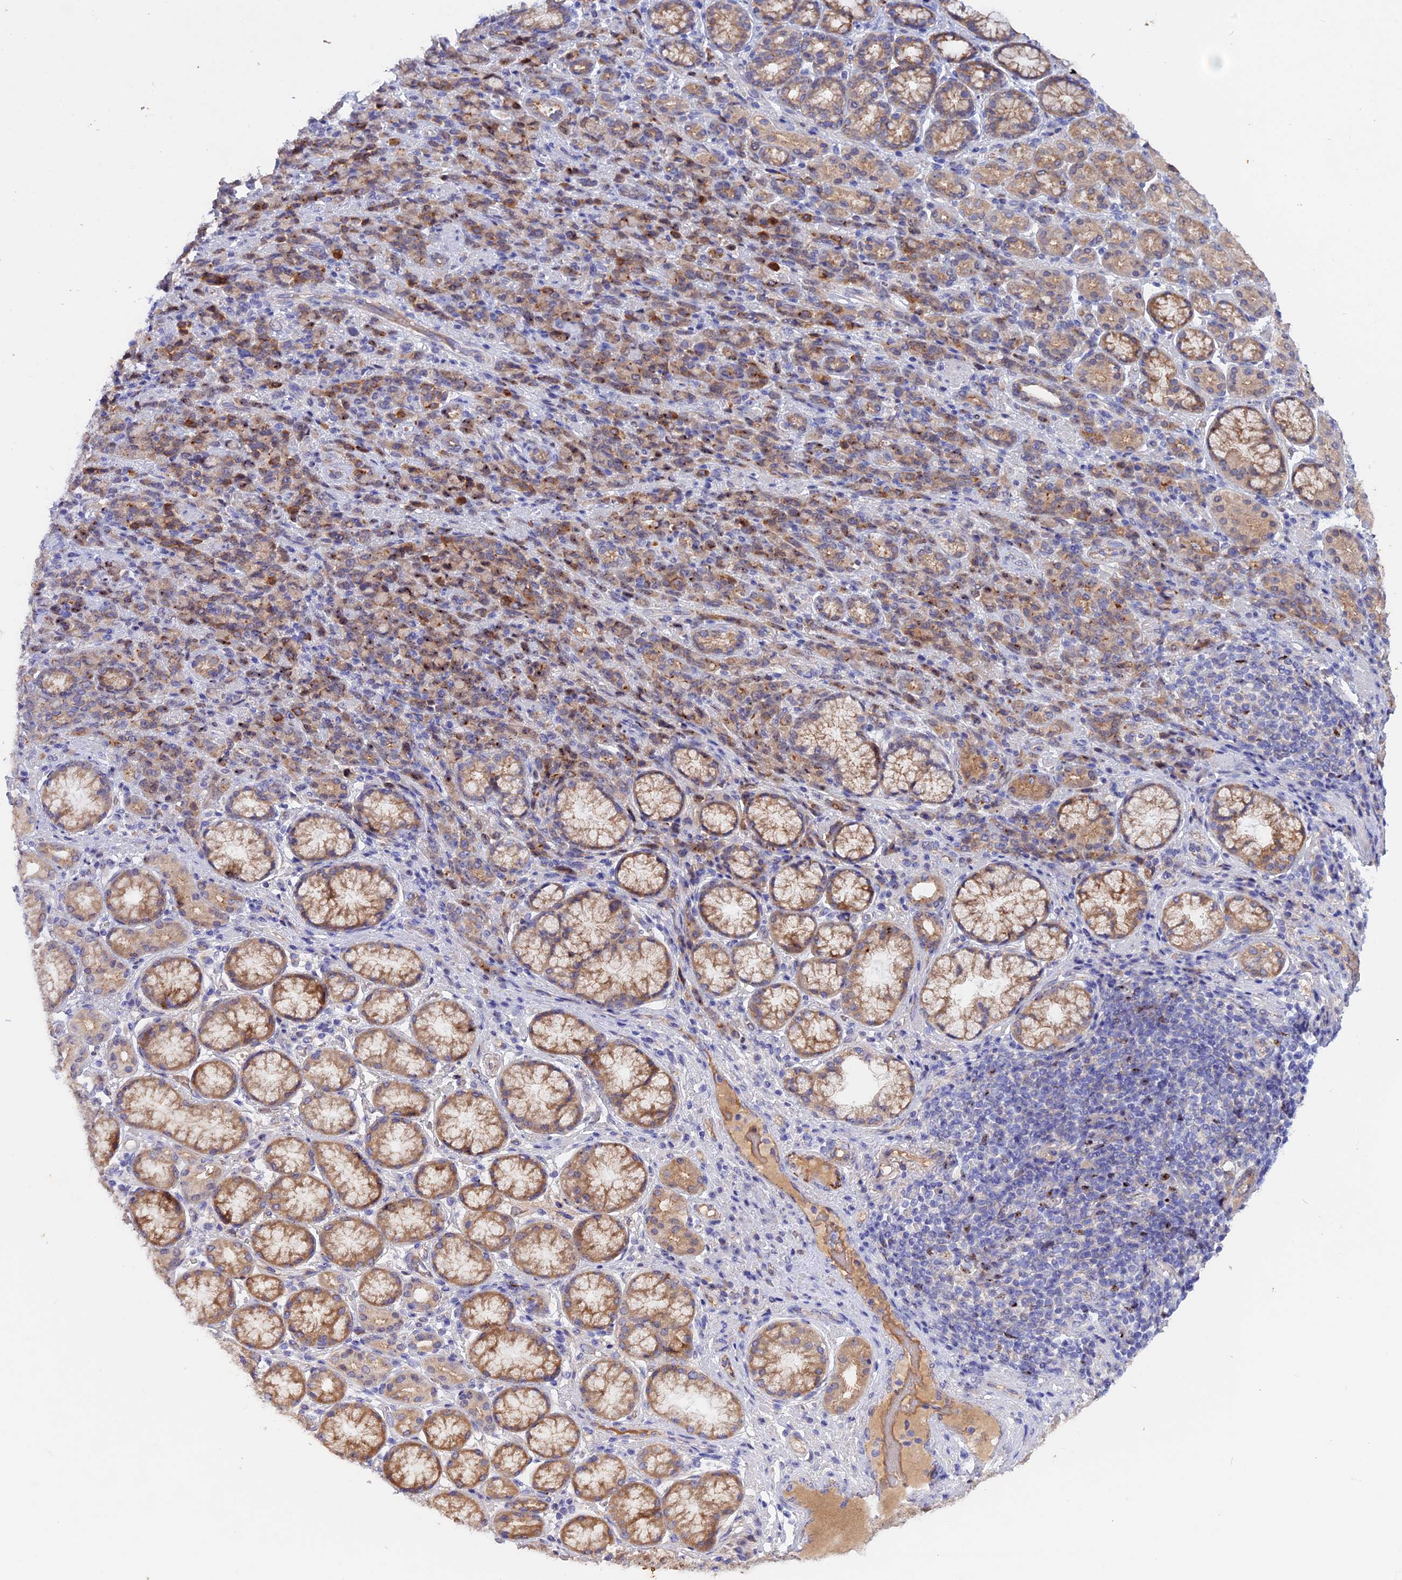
{"staining": {"intensity": "moderate", "quantity": ">75%", "location": "cytoplasmic/membranous"}, "tissue": "stomach cancer", "cell_type": "Tumor cells", "image_type": "cancer", "snomed": [{"axis": "morphology", "description": "Adenocarcinoma, NOS"}, {"axis": "topography", "description": "Stomach"}], "caption": "Moderate cytoplasmic/membranous staining is present in about >75% of tumor cells in adenocarcinoma (stomach). (DAB IHC, brown staining for protein, blue staining for nuclei).", "gene": "GK5", "patient": {"sex": "female", "age": 79}}